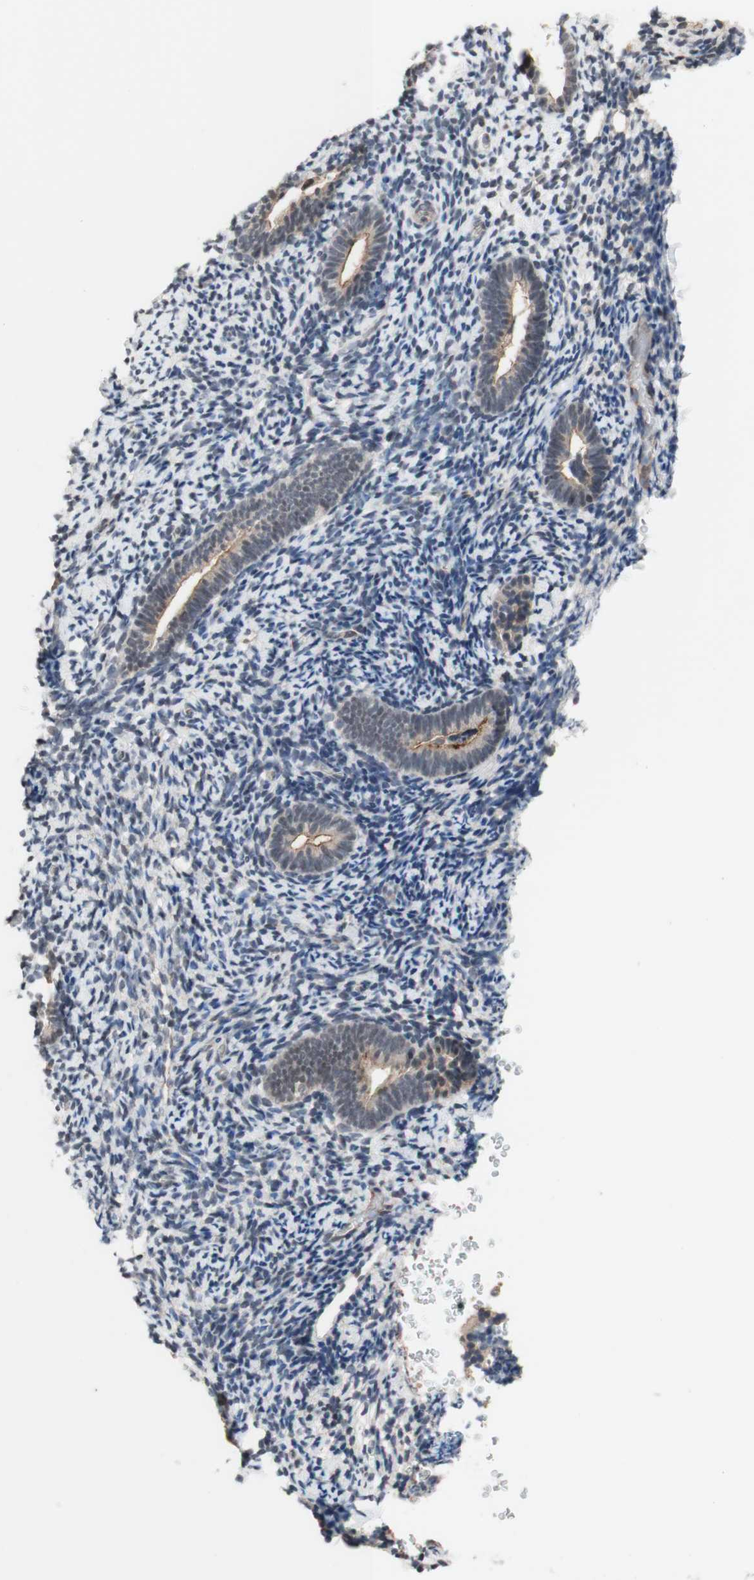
{"staining": {"intensity": "weak", "quantity": "<25%", "location": "cytoplasmic/membranous"}, "tissue": "endometrium", "cell_type": "Cells in endometrial stroma", "image_type": "normal", "snomed": [{"axis": "morphology", "description": "Normal tissue, NOS"}, {"axis": "topography", "description": "Endometrium"}], "caption": "An immunohistochemistry photomicrograph of benign endometrium is shown. There is no staining in cells in endometrial stroma of endometrium.", "gene": "CD55", "patient": {"sex": "female", "age": 51}}